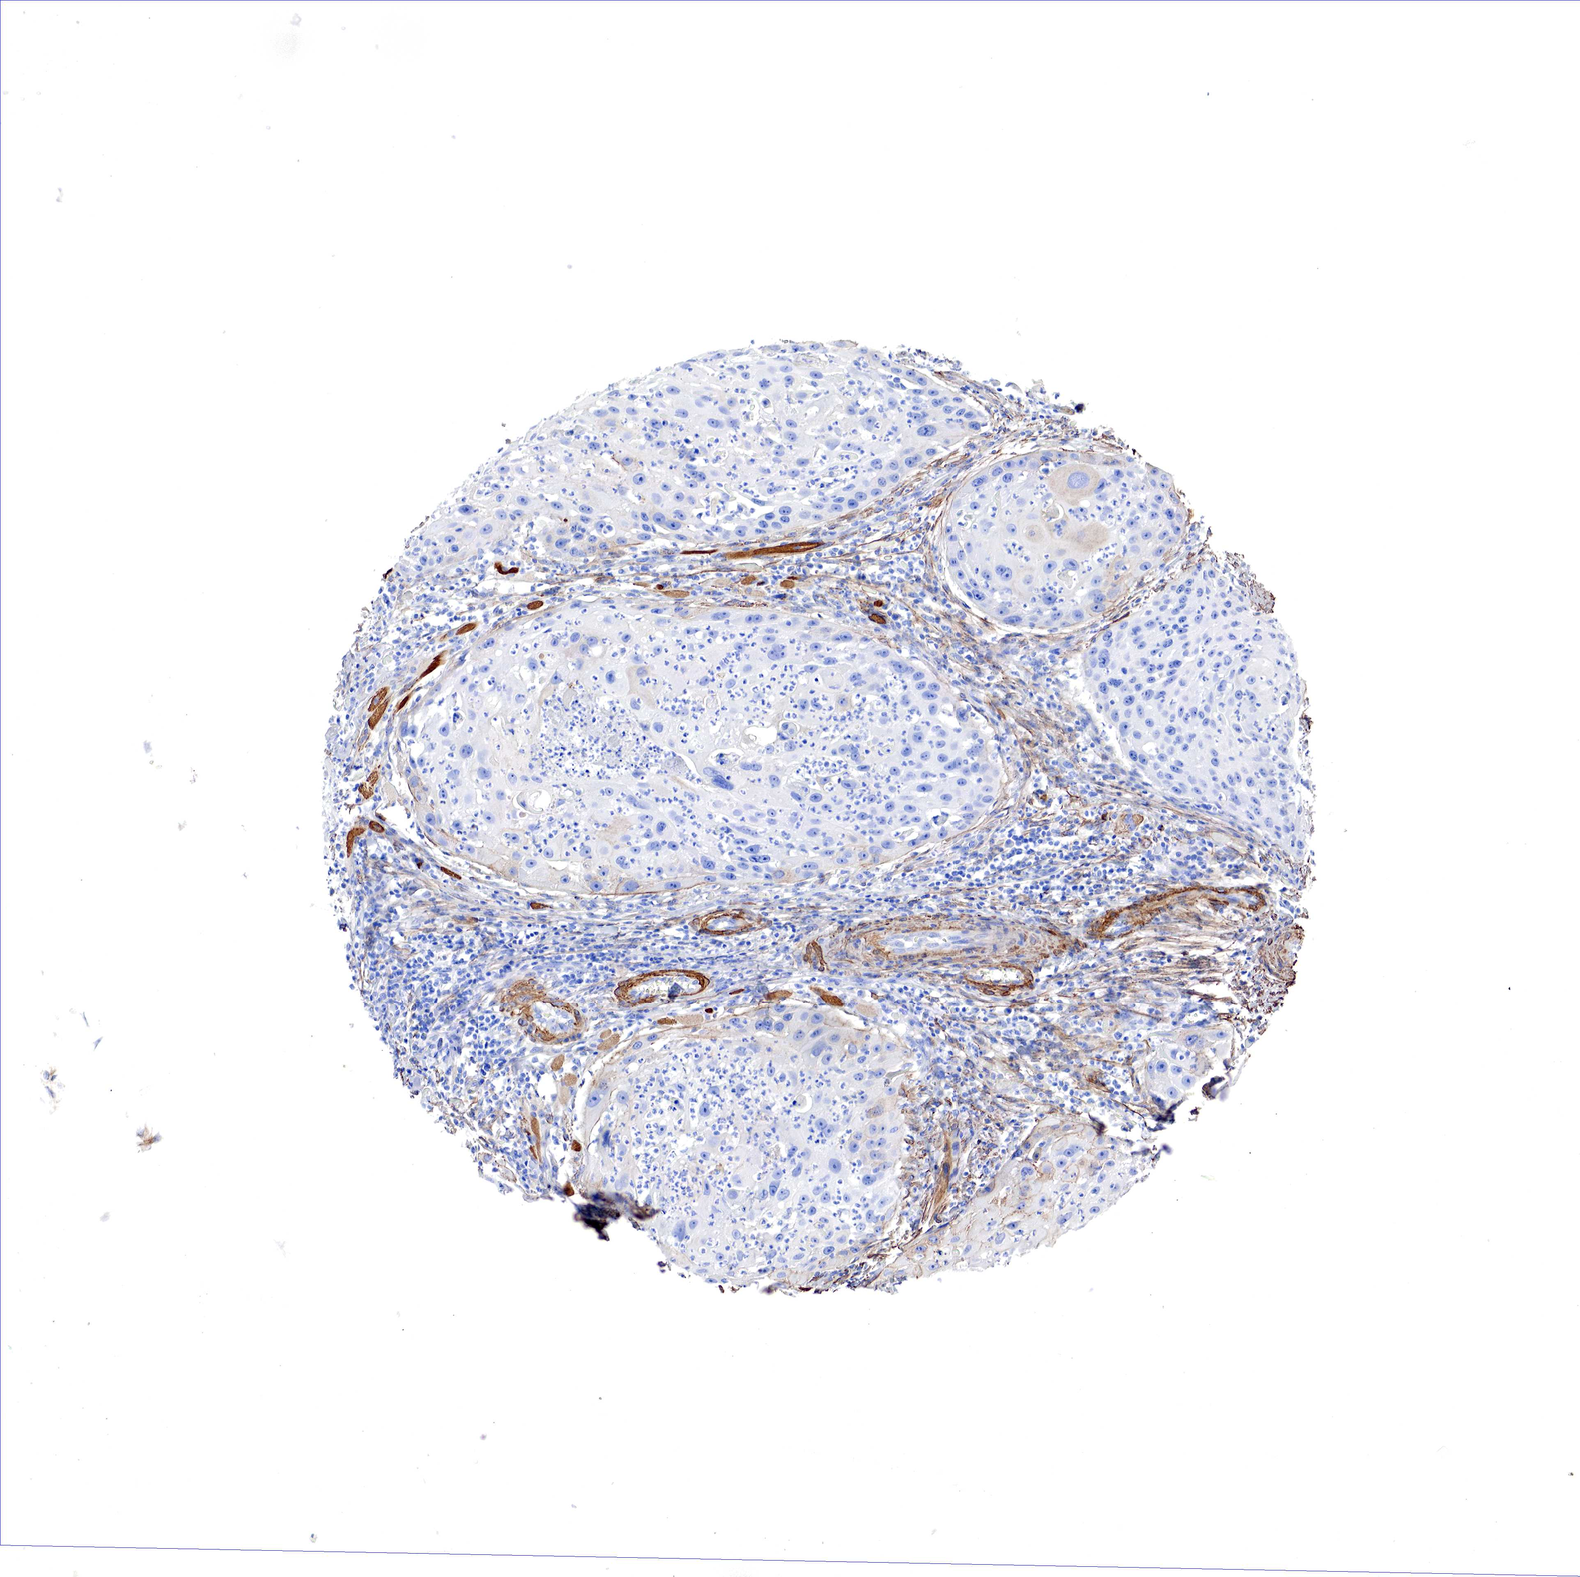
{"staining": {"intensity": "moderate", "quantity": "25%-75%", "location": "cytoplasmic/membranous"}, "tissue": "head and neck cancer", "cell_type": "Tumor cells", "image_type": "cancer", "snomed": [{"axis": "morphology", "description": "Squamous cell carcinoma, NOS"}, {"axis": "topography", "description": "Head-Neck"}], "caption": "Head and neck cancer (squamous cell carcinoma) stained for a protein (brown) shows moderate cytoplasmic/membranous positive positivity in approximately 25%-75% of tumor cells.", "gene": "TPM1", "patient": {"sex": "male", "age": 64}}